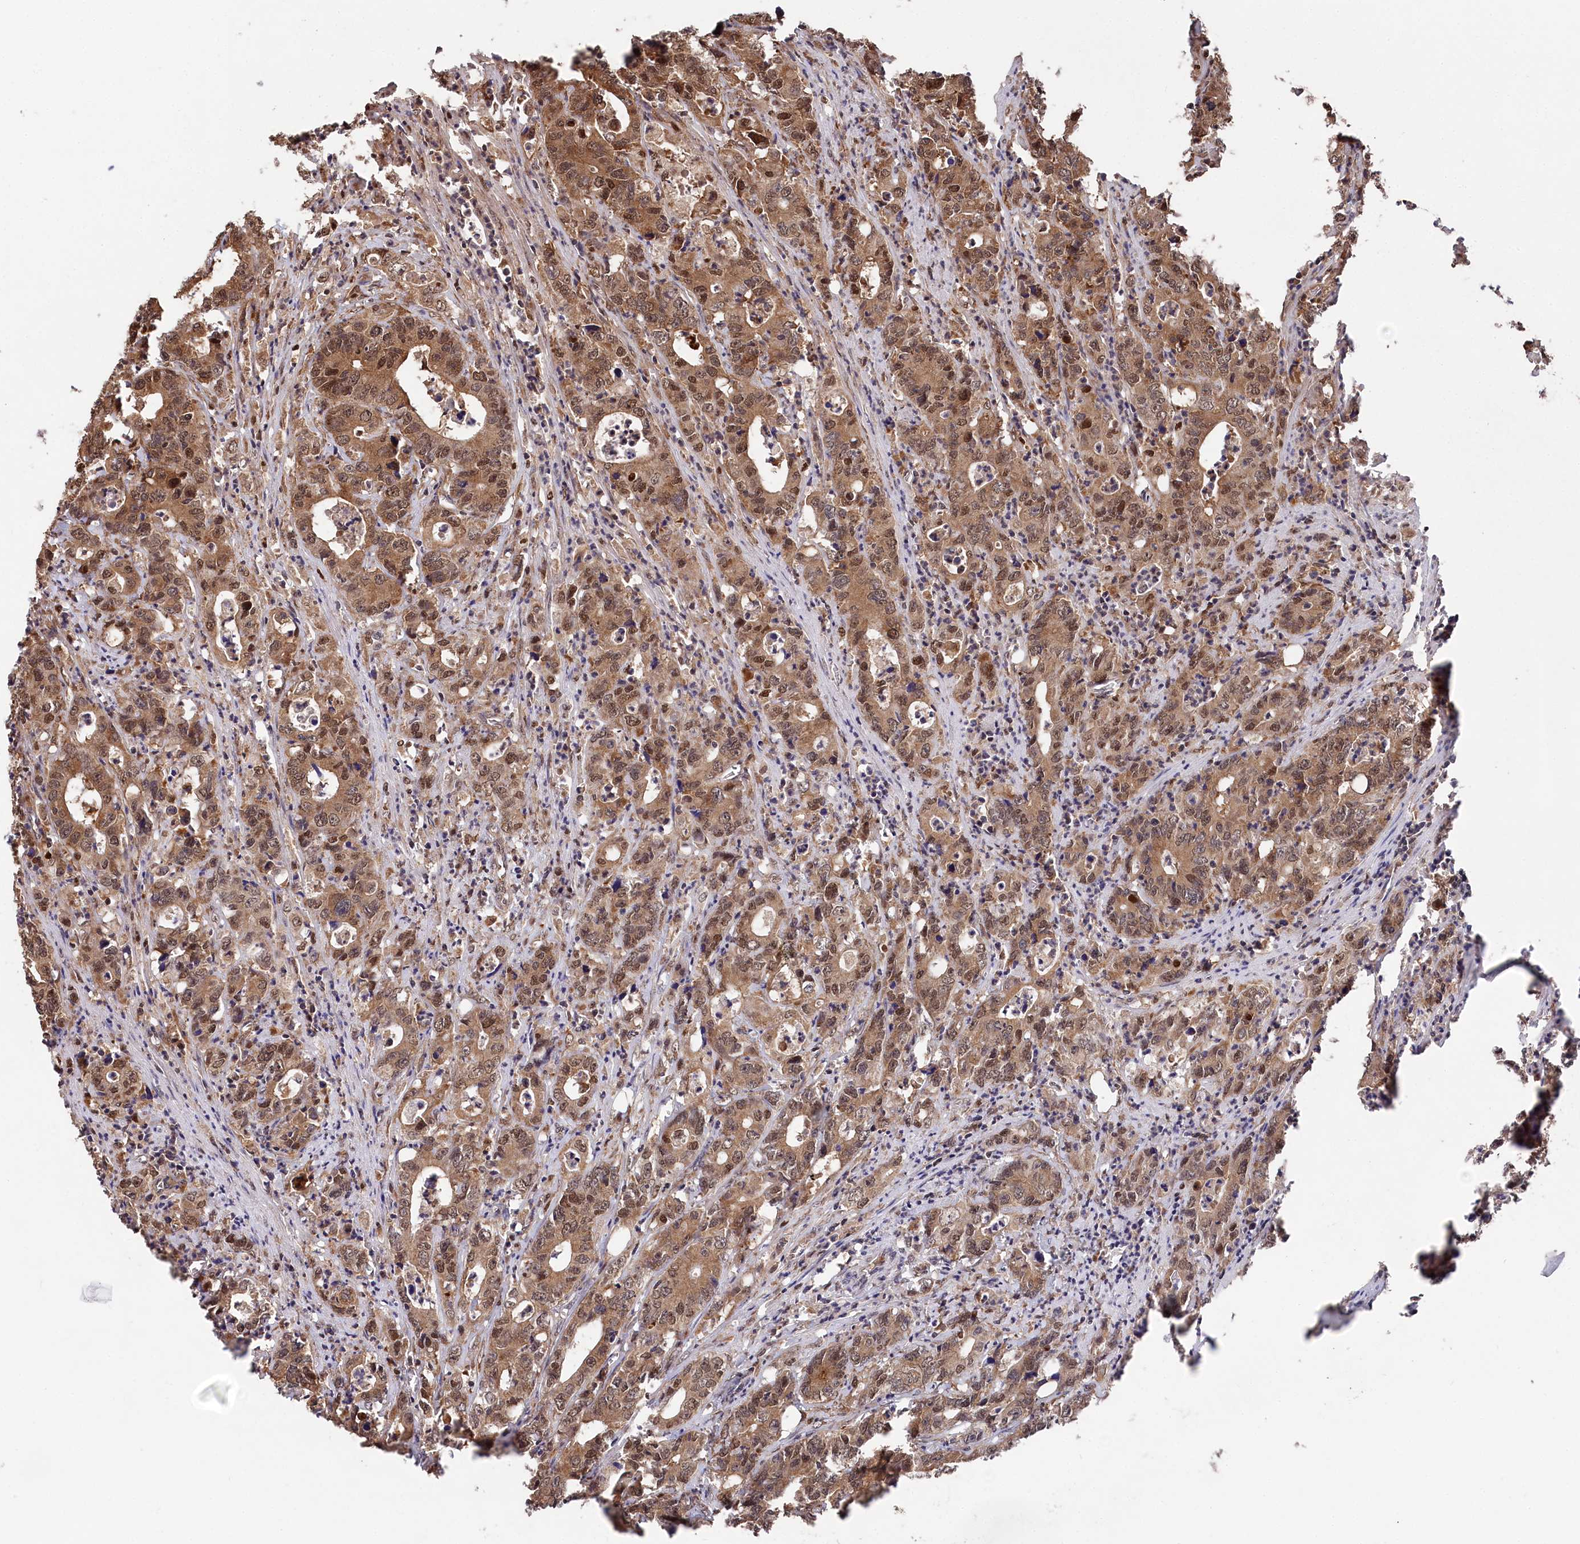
{"staining": {"intensity": "moderate", "quantity": ">75%", "location": "cytoplasmic/membranous,nuclear"}, "tissue": "colorectal cancer", "cell_type": "Tumor cells", "image_type": "cancer", "snomed": [{"axis": "morphology", "description": "Adenocarcinoma, NOS"}, {"axis": "topography", "description": "Colon"}], "caption": "Immunohistochemistry (IHC) (DAB (3,3'-diaminobenzidine)) staining of human colorectal cancer (adenocarcinoma) demonstrates moderate cytoplasmic/membranous and nuclear protein positivity in about >75% of tumor cells.", "gene": "PSMA1", "patient": {"sex": "female", "age": 75}}